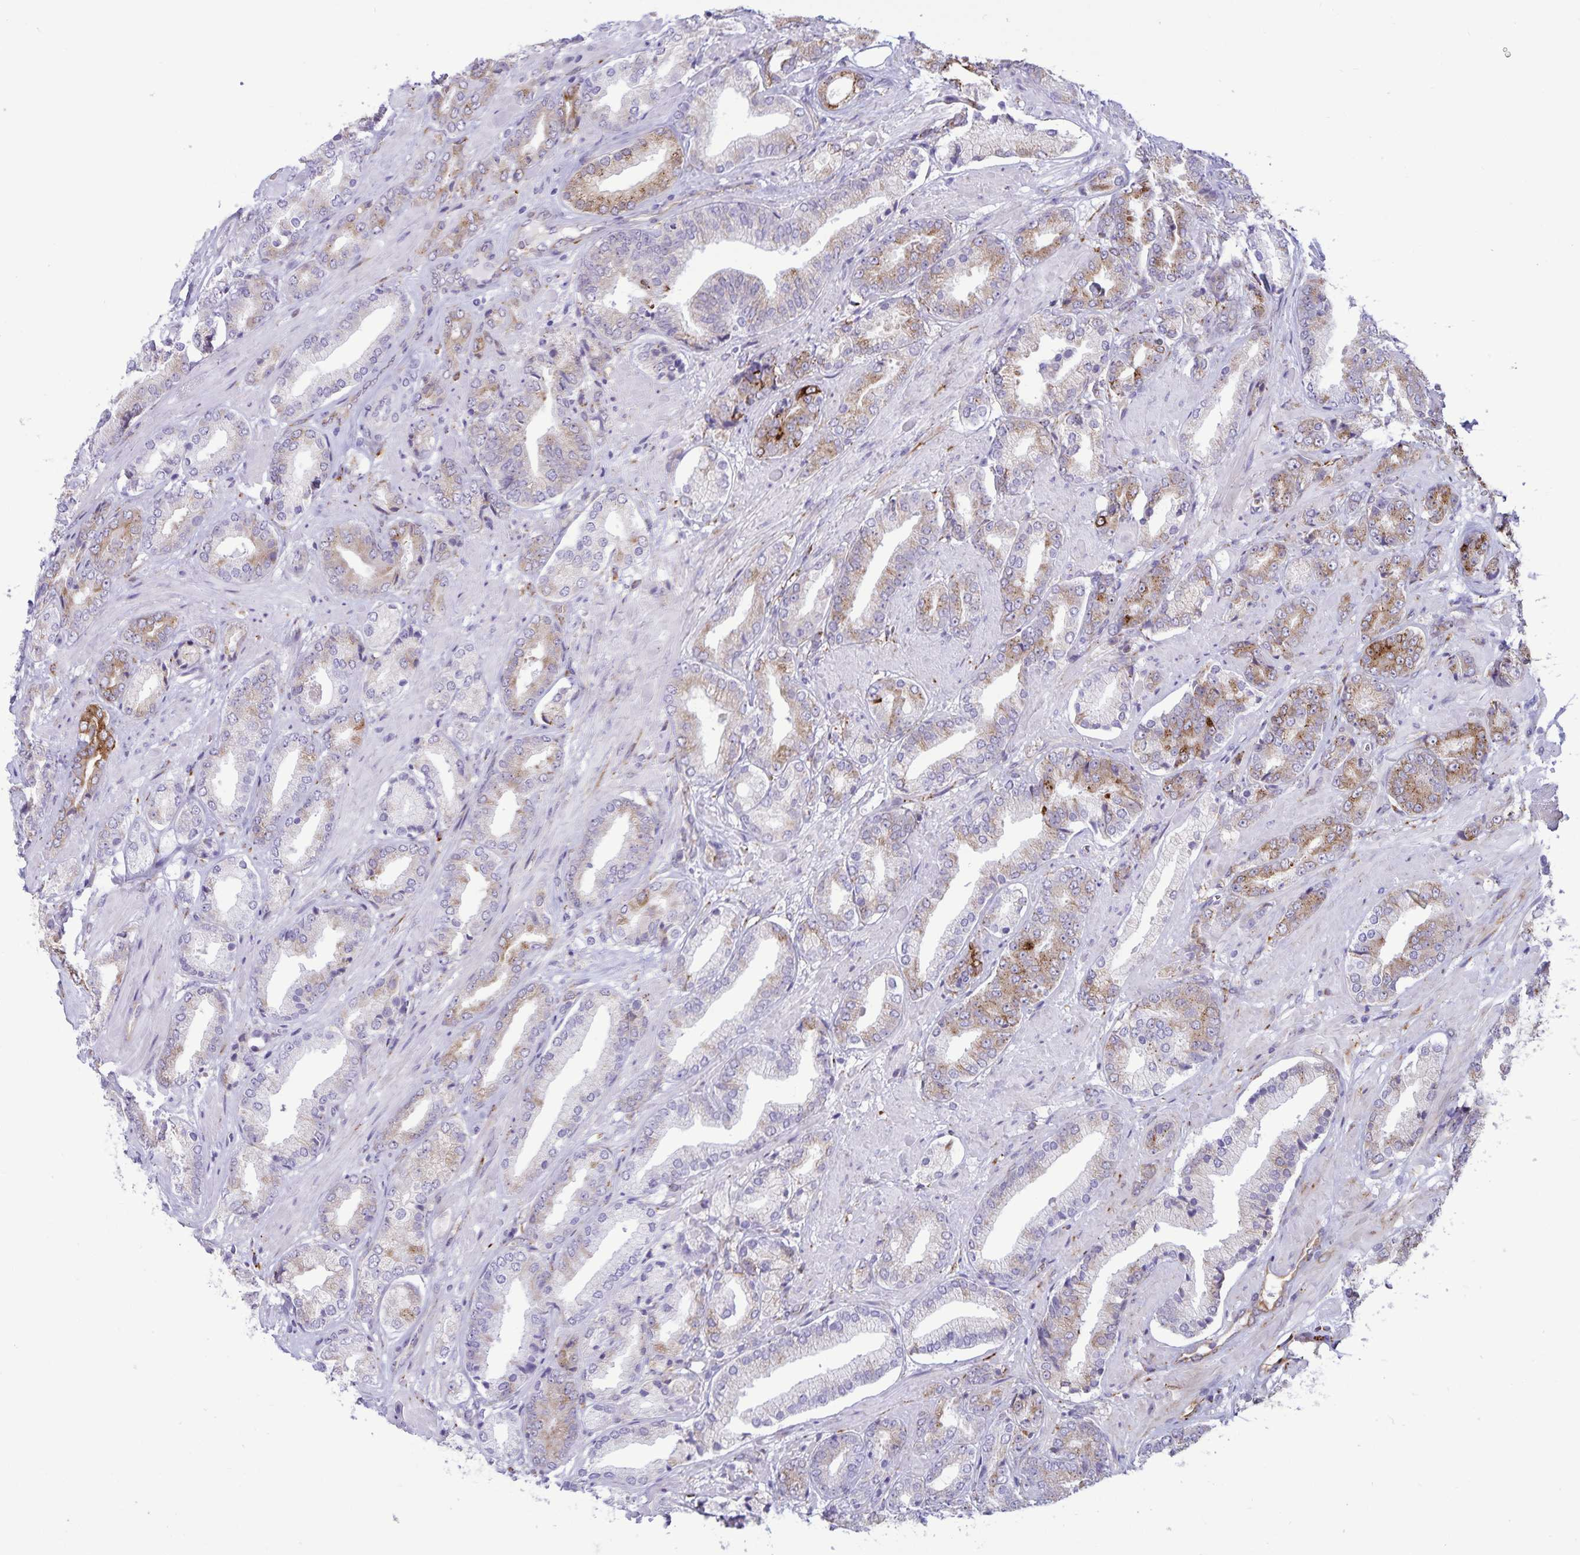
{"staining": {"intensity": "weak", "quantity": "25%-75%", "location": "cytoplasmic/membranous"}, "tissue": "prostate cancer", "cell_type": "Tumor cells", "image_type": "cancer", "snomed": [{"axis": "morphology", "description": "Adenocarcinoma, High grade"}, {"axis": "topography", "description": "Prostate"}], "caption": "Tumor cells show low levels of weak cytoplasmic/membranous positivity in about 25%-75% of cells in human prostate cancer (adenocarcinoma (high-grade)).", "gene": "RCN1", "patient": {"sex": "male", "age": 56}}